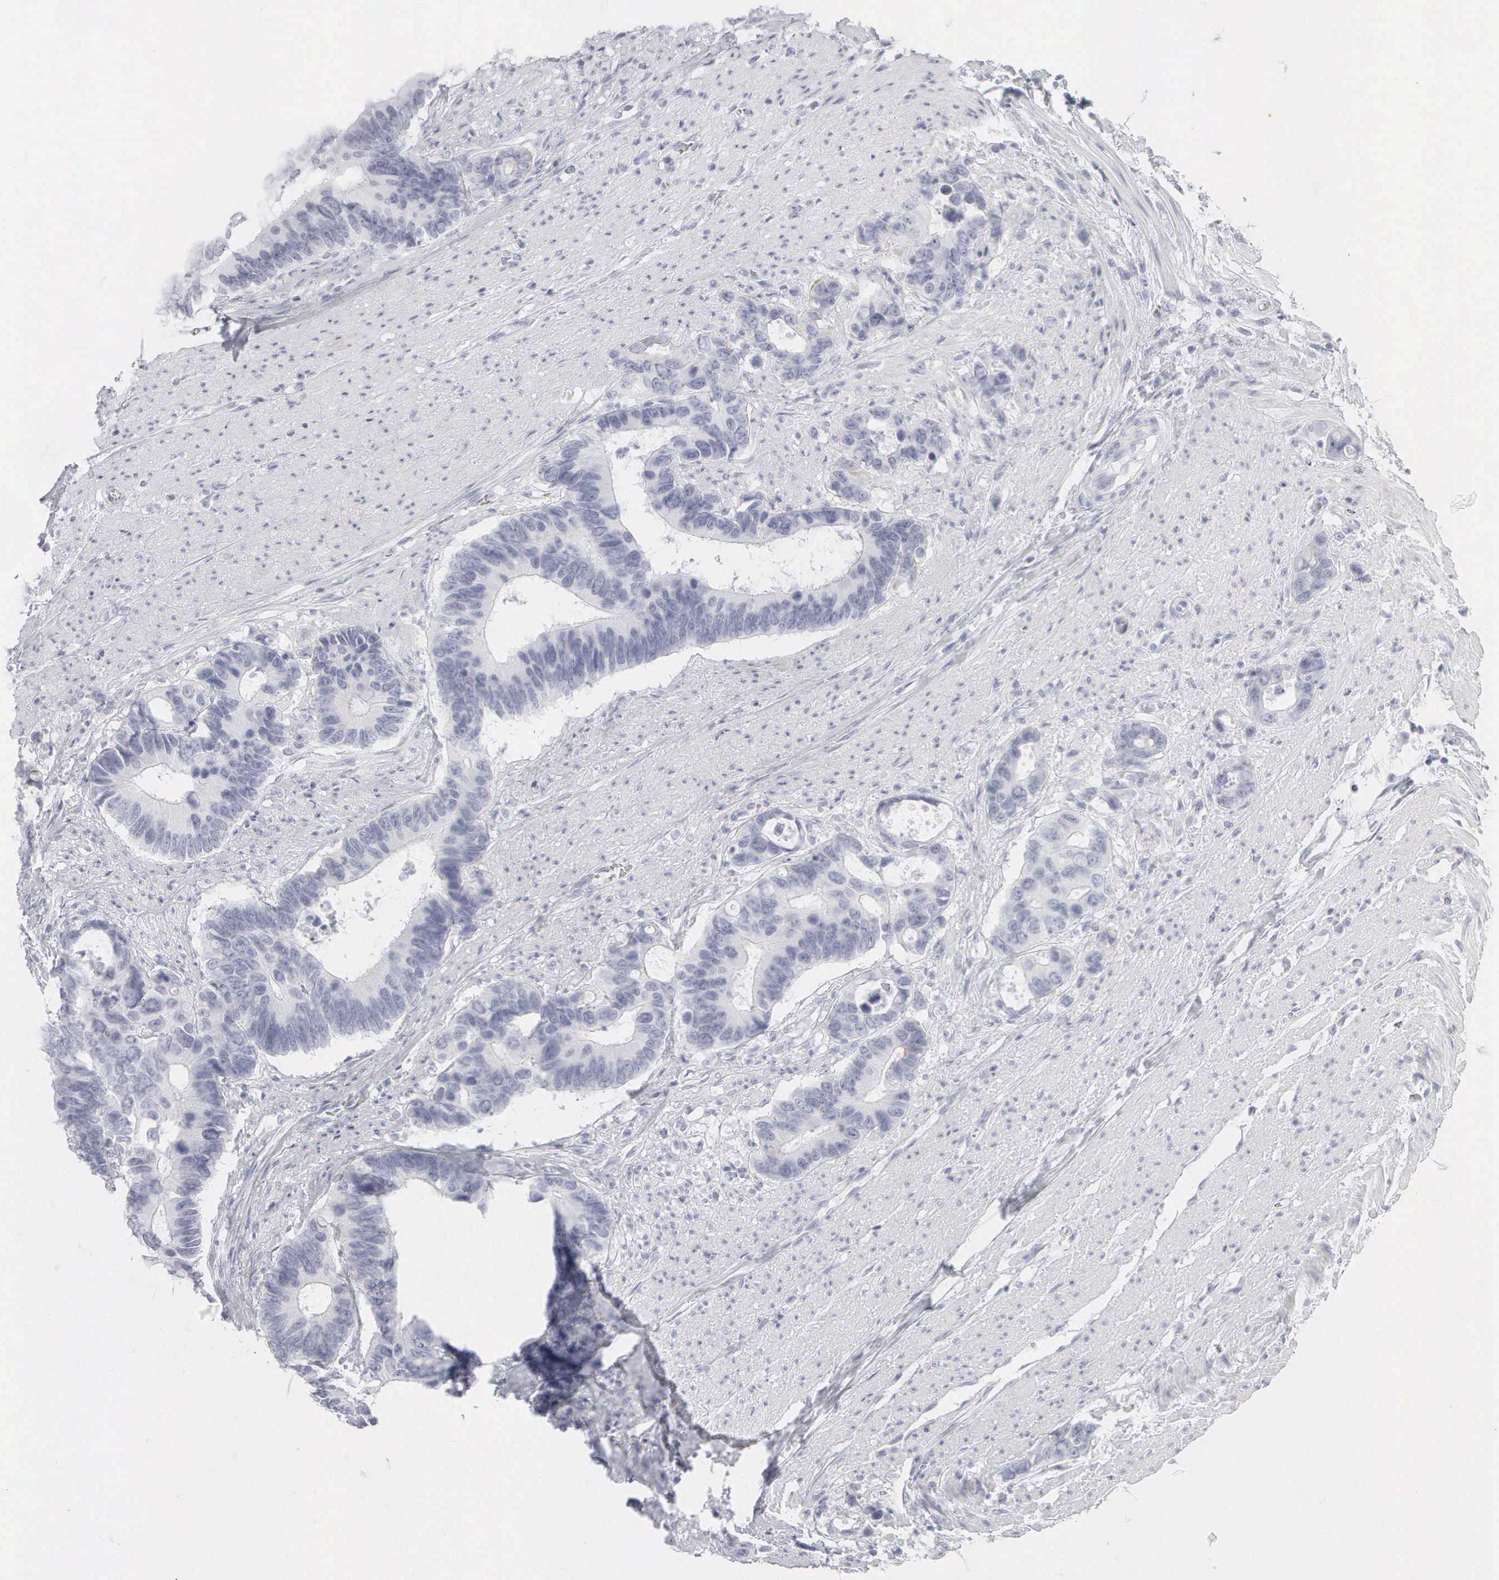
{"staining": {"intensity": "negative", "quantity": "none", "location": "none"}, "tissue": "colorectal cancer", "cell_type": "Tumor cells", "image_type": "cancer", "snomed": [{"axis": "morphology", "description": "Adenocarcinoma, NOS"}, {"axis": "topography", "description": "Colon"}], "caption": "Micrograph shows no significant protein positivity in tumor cells of colorectal adenocarcinoma. The staining is performed using DAB brown chromogen with nuclei counter-stained in using hematoxylin.", "gene": "KRT14", "patient": {"sex": "male", "age": 49}}